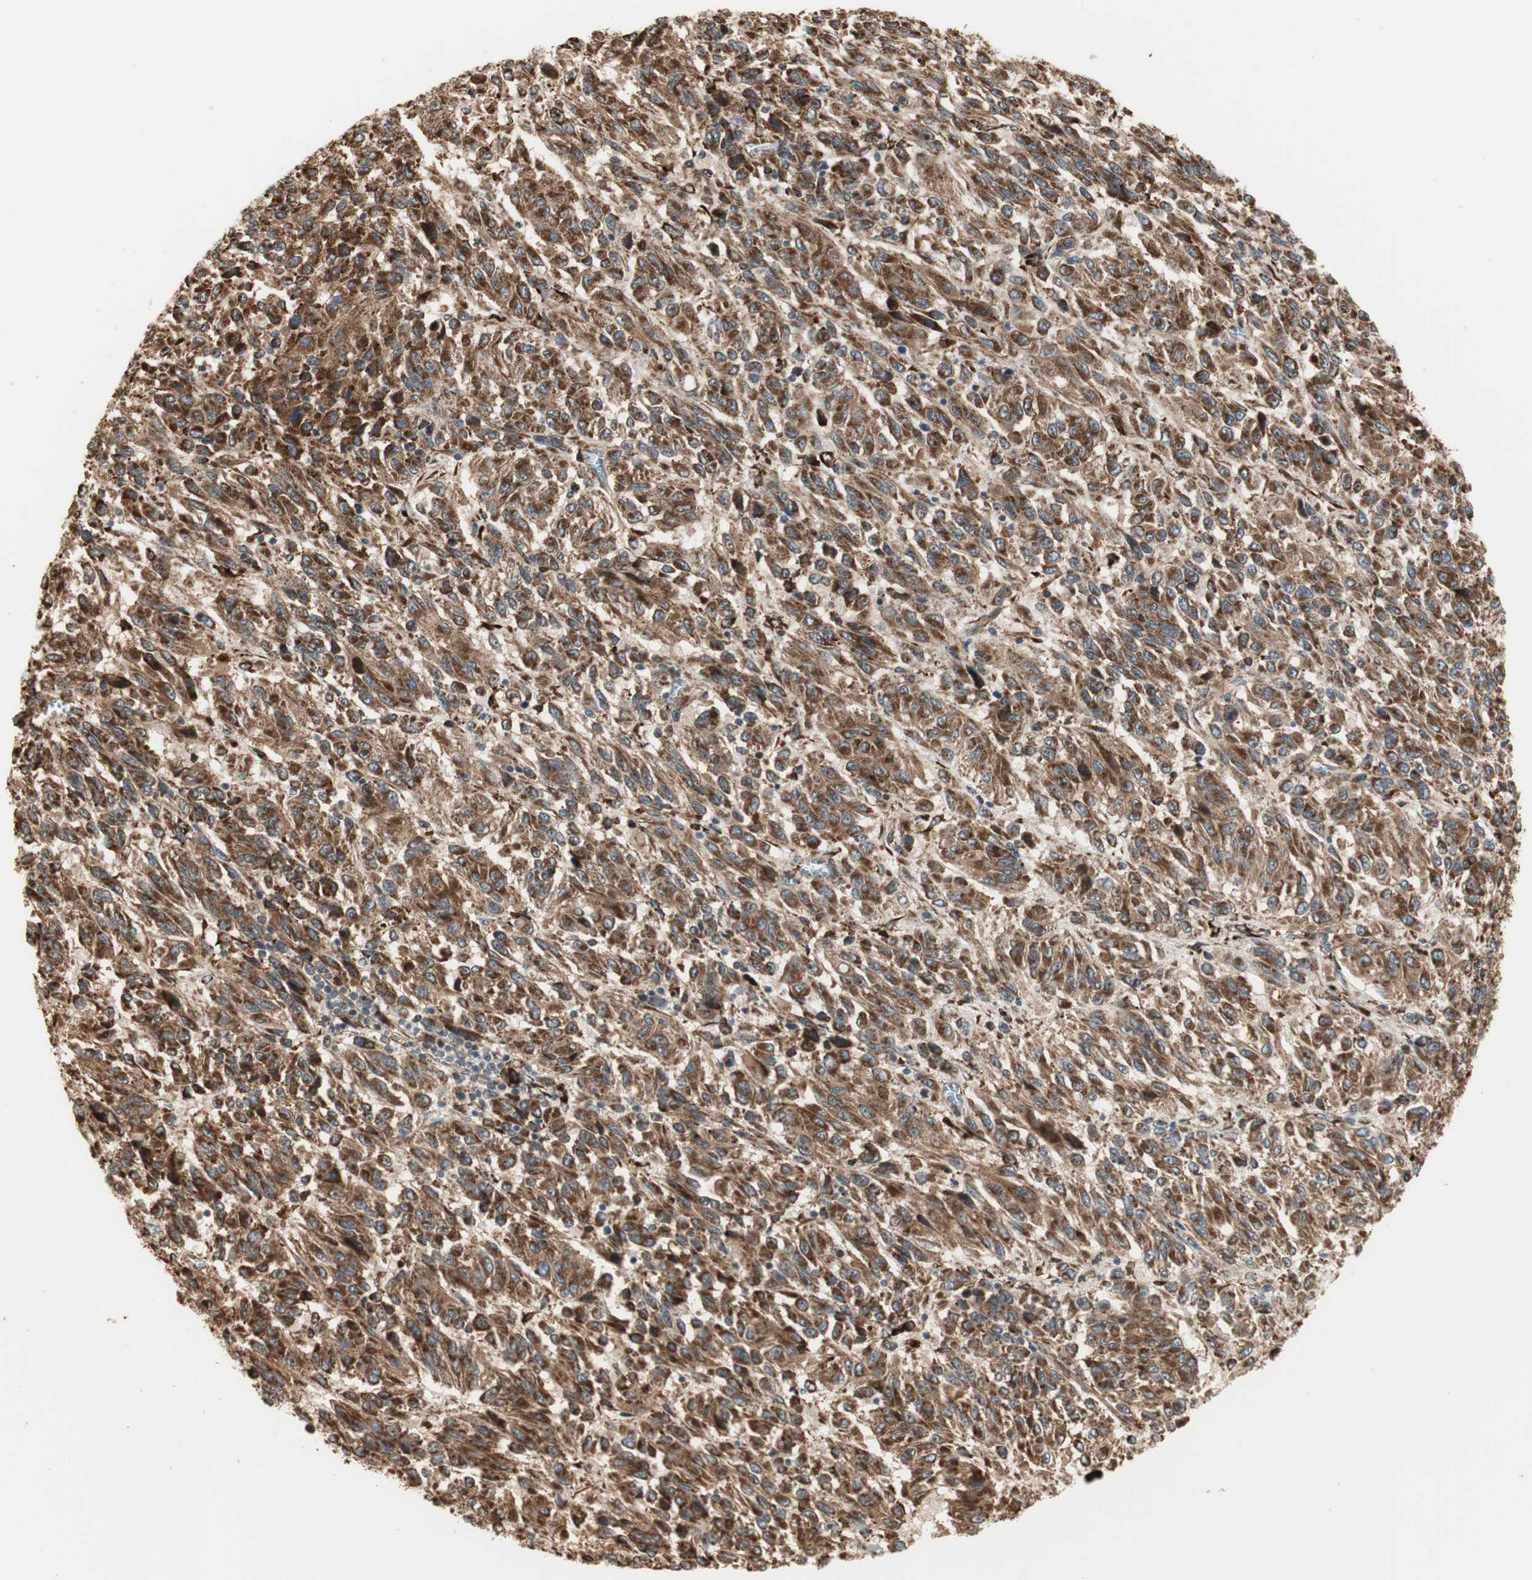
{"staining": {"intensity": "strong", "quantity": ">75%", "location": "cytoplasmic/membranous"}, "tissue": "melanoma", "cell_type": "Tumor cells", "image_type": "cancer", "snomed": [{"axis": "morphology", "description": "Malignant melanoma, Metastatic site"}, {"axis": "topography", "description": "Lung"}], "caption": "This is an image of IHC staining of melanoma, which shows strong expression in the cytoplasmic/membranous of tumor cells.", "gene": "P4HA1", "patient": {"sex": "male", "age": 64}}